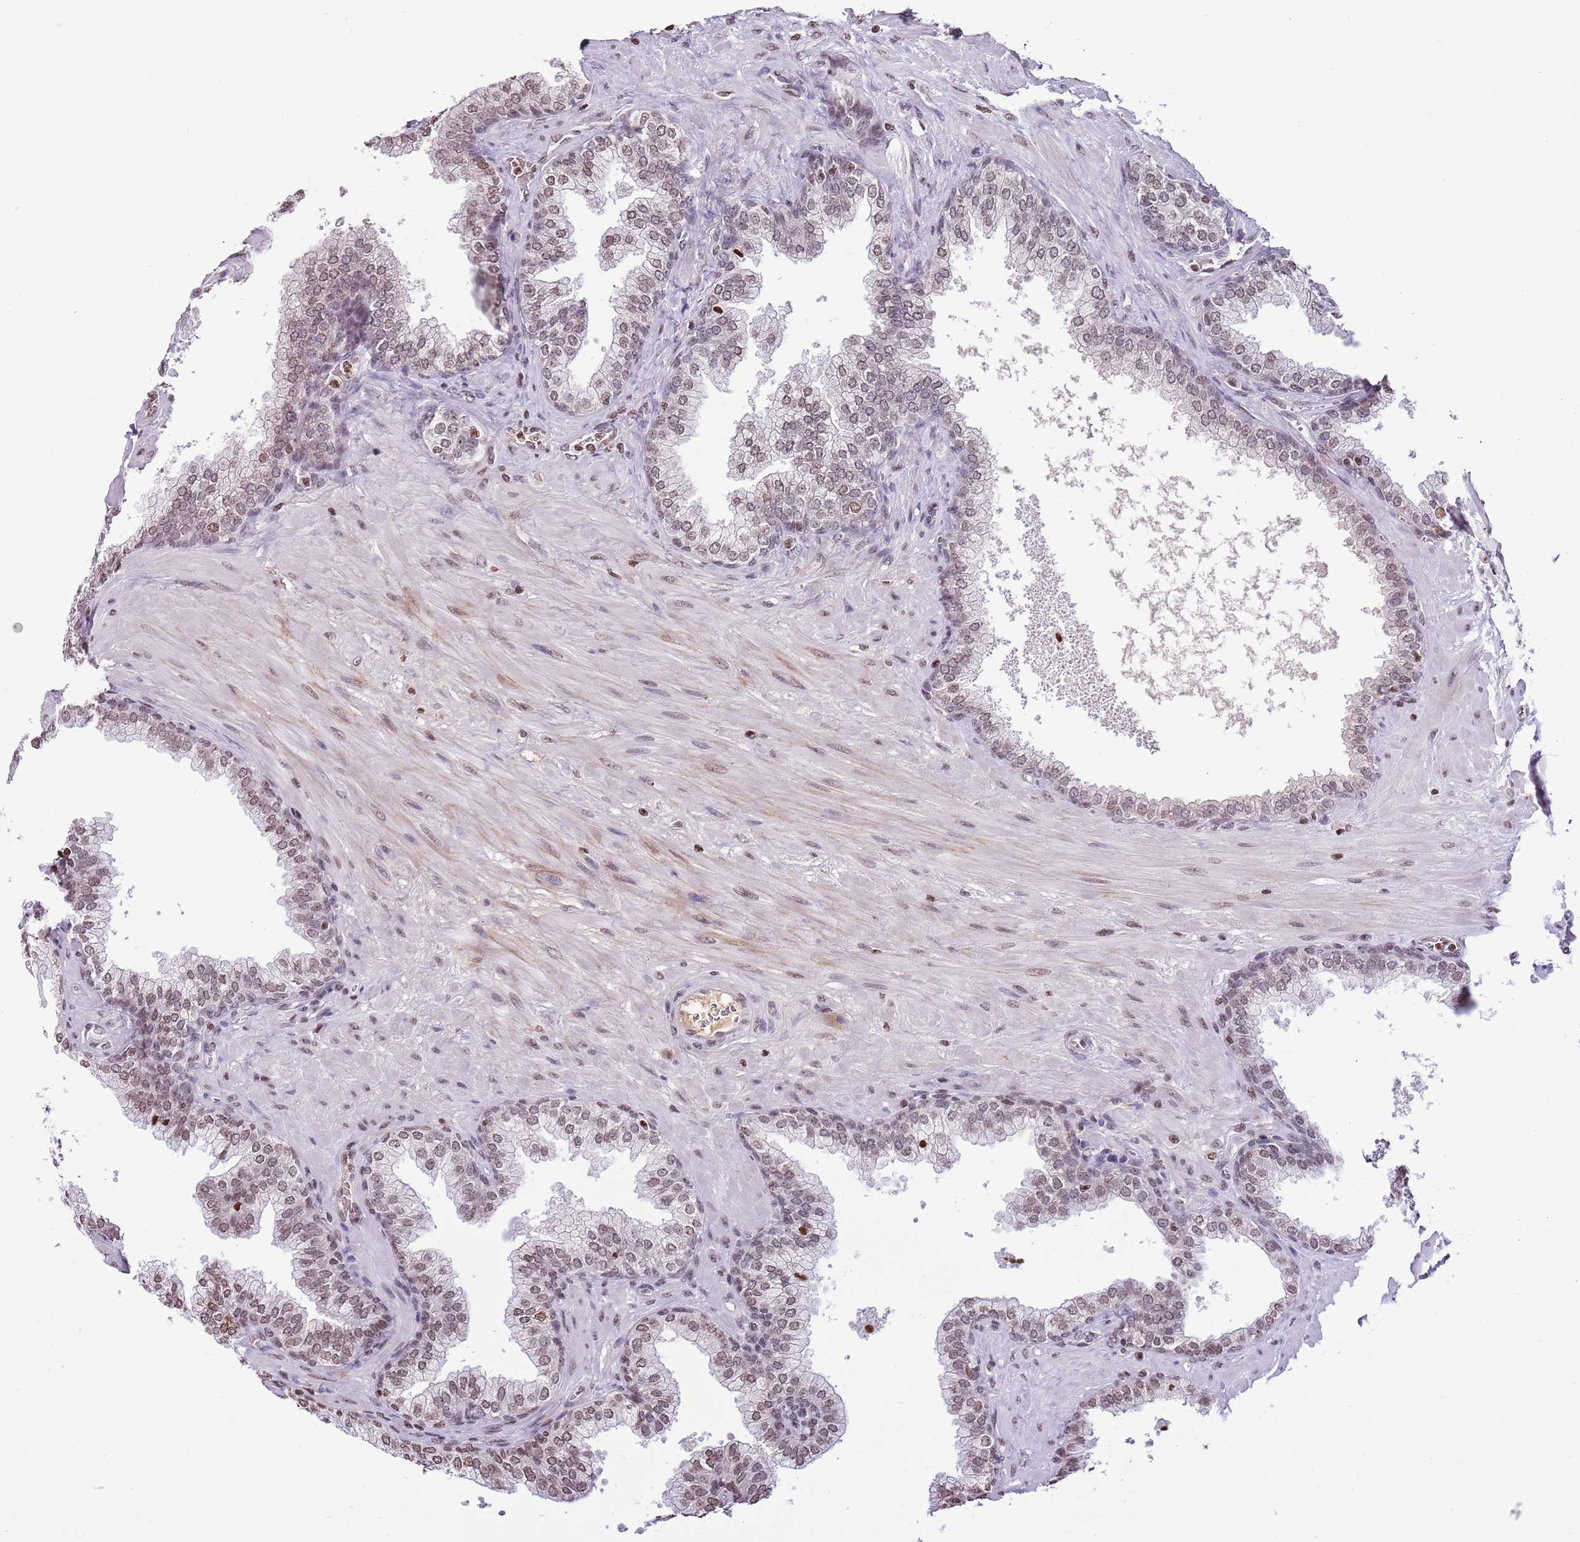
{"staining": {"intensity": "moderate", "quantity": ">75%", "location": "nuclear"}, "tissue": "prostate", "cell_type": "Glandular cells", "image_type": "normal", "snomed": [{"axis": "morphology", "description": "Normal tissue, NOS"}, {"axis": "topography", "description": "Prostate"}], "caption": "A medium amount of moderate nuclear staining is present in about >75% of glandular cells in unremarkable prostate.", "gene": "KPNA3", "patient": {"sex": "male", "age": 60}}